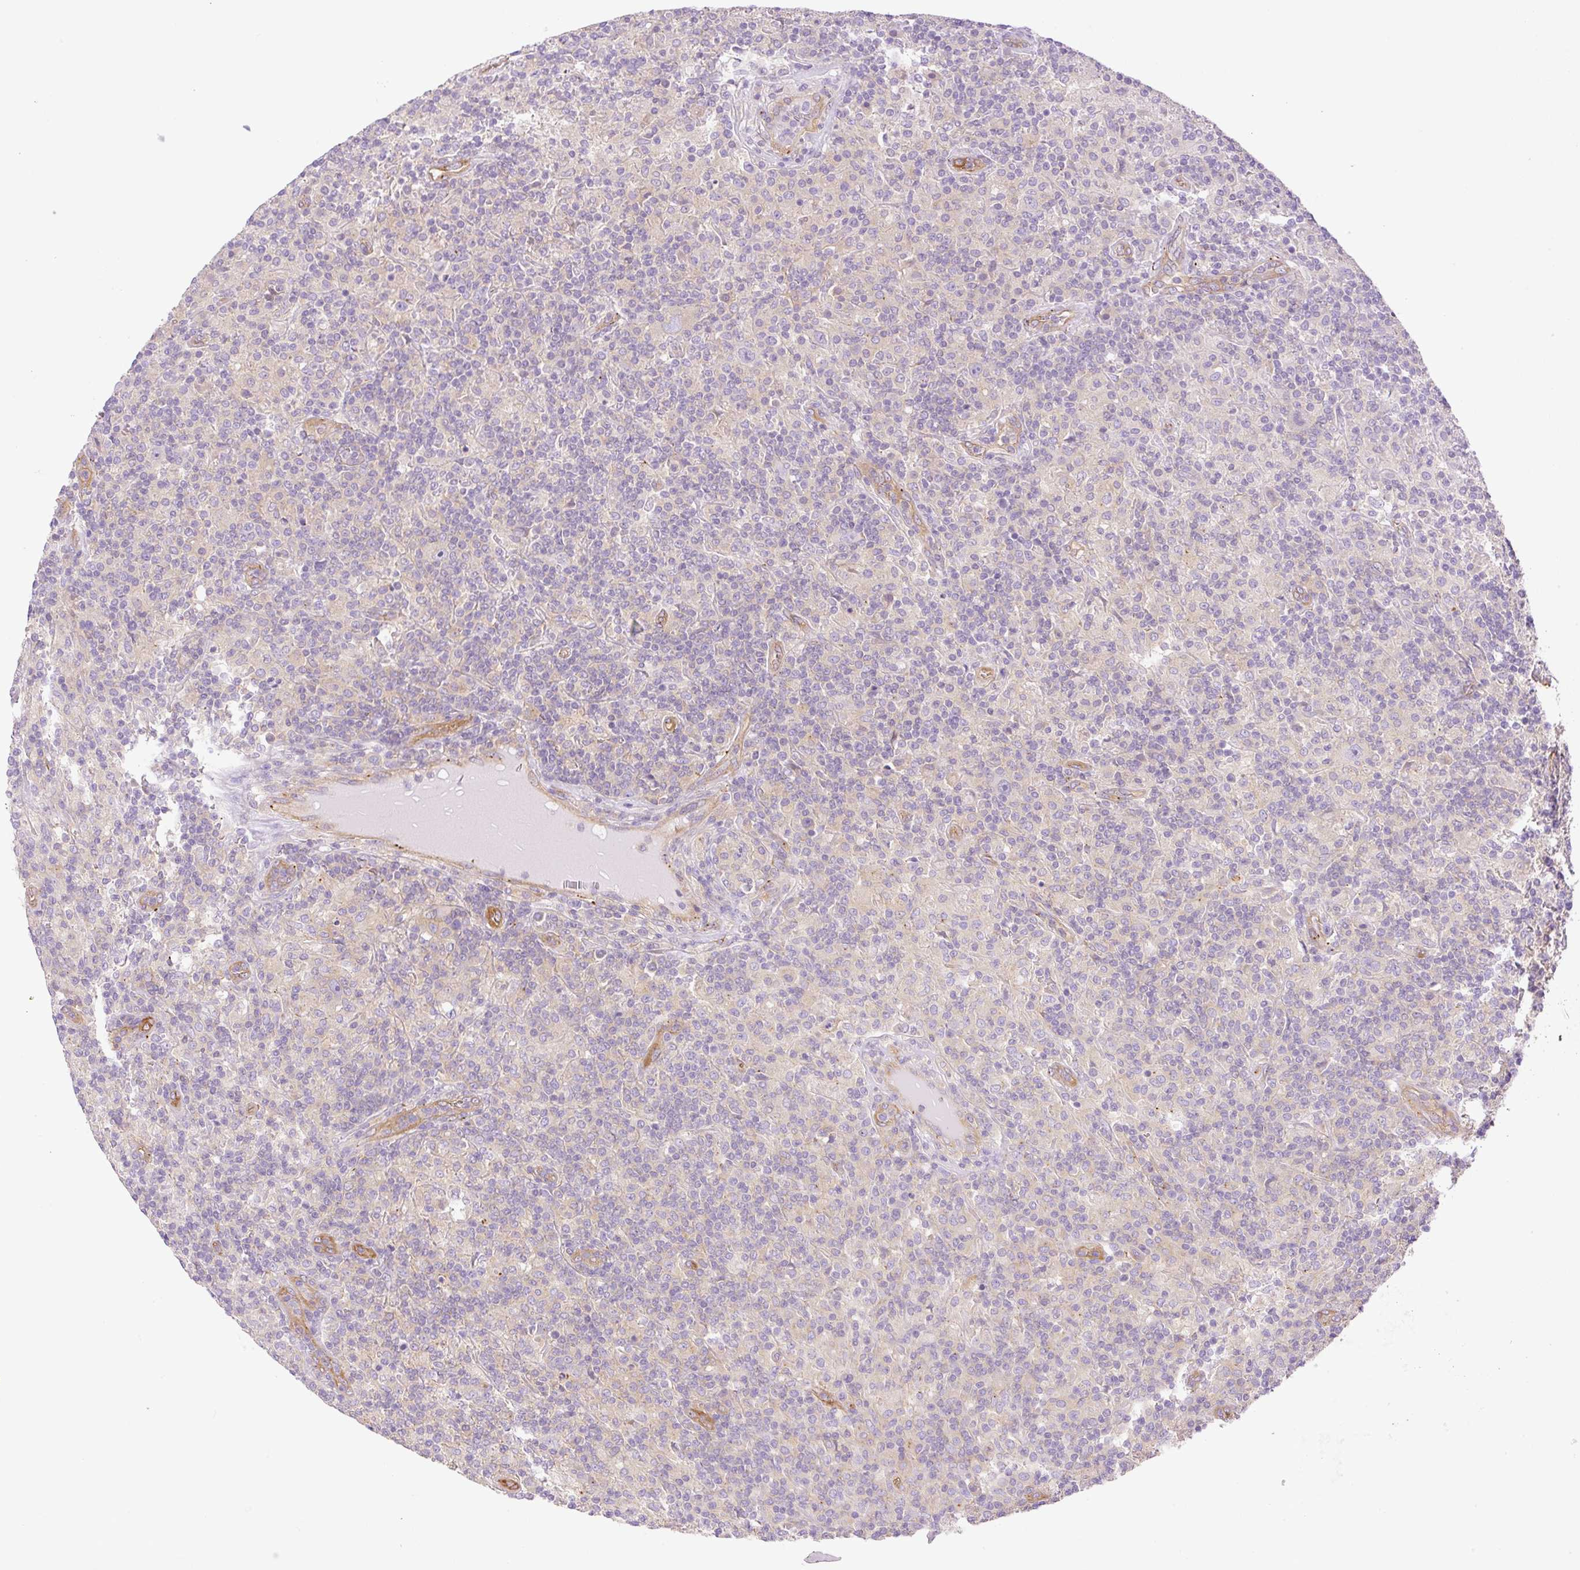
{"staining": {"intensity": "negative", "quantity": "none", "location": "none"}, "tissue": "lymphoma", "cell_type": "Tumor cells", "image_type": "cancer", "snomed": [{"axis": "morphology", "description": "Hodgkin's disease, NOS"}, {"axis": "topography", "description": "Lymph node"}], "caption": "High power microscopy image of an IHC histopathology image of lymphoma, revealing no significant staining in tumor cells. Brightfield microscopy of immunohistochemistry (IHC) stained with DAB (brown) and hematoxylin (blue), captured at high magnification.", "gene": "EHD3", "patient": {"sex": "male", "age": 70}}